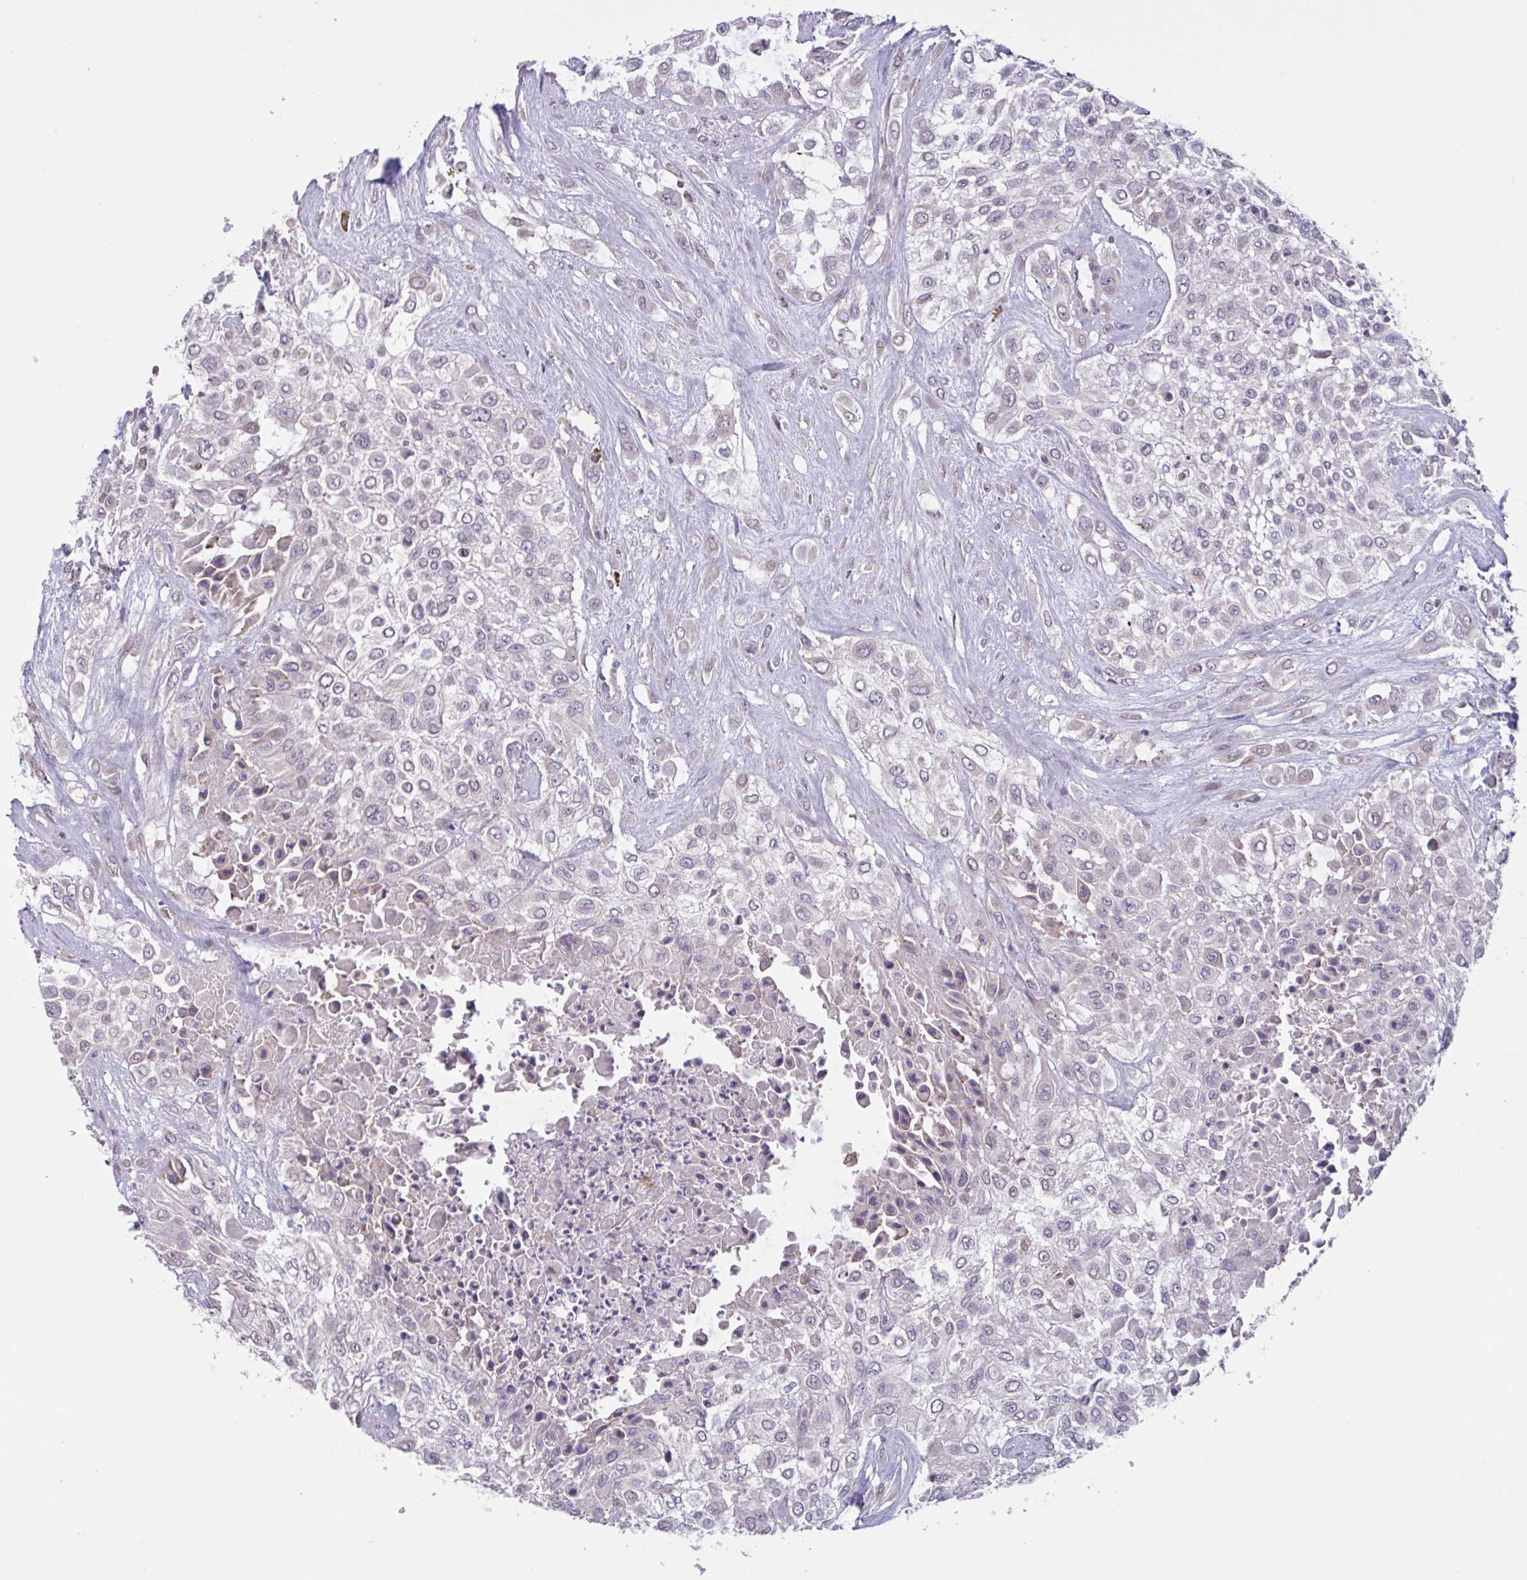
{"staining": {"intensity": "negative", "quantity": "none", "location": "none"}, "tissue": "urothelial cancer", "cell_type": "Tumor cells", "image_type": "cancer", "snomed": [{"axis": "morphology", "description": "Urothelial carcinoma, High grade"}, {"axis": "topography", "description": "Urinary bladder"}], "caption": "IHC micrograph of neoplastic tissue: urothelial cancer stained with DAB (3,3'-diaminobenzidine) shows no significant protein positivity in tumor cells.", "gene": "CD1E", "patient": {"sex": "male", "age": 57}}